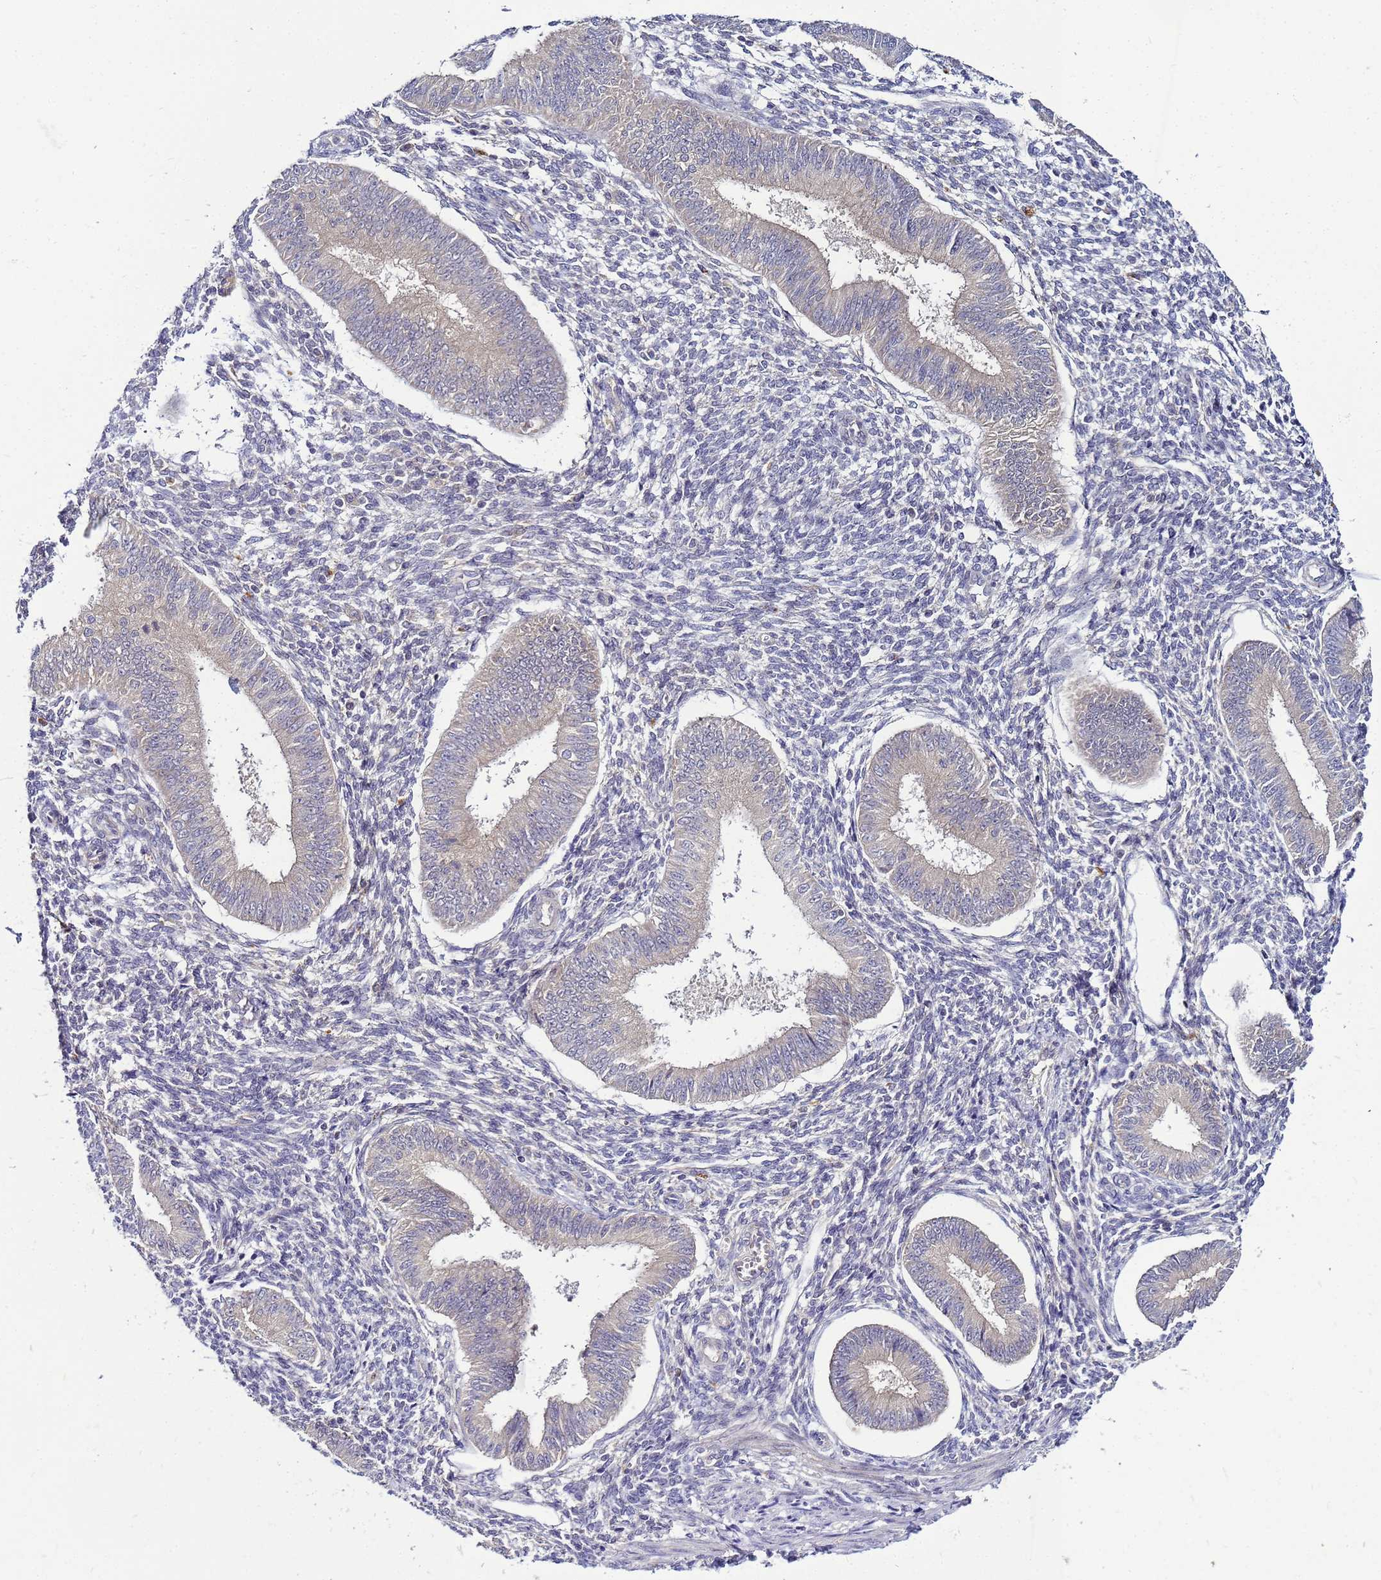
{"staining": {"intensity": "negative", "quantity": "none", "location": "none"}, "tissue": "endometrium", "cell_type": "Cells in endometrial stroma", "image_type": "normal", "snomed": [{"axis": "morphology", "description": "Normal tissue, NOS"}, {"axis": "topography", "description": "Uterus"}, {"axis": "topography", "description": "Endometrium"}], "caption": "This is an immunohistochemistry micrograph of benign human endometrium. There is no staining in cells in endometrial stroma.", "gene": "SAT1", "patient": {"sex": "female", "age": 48}}